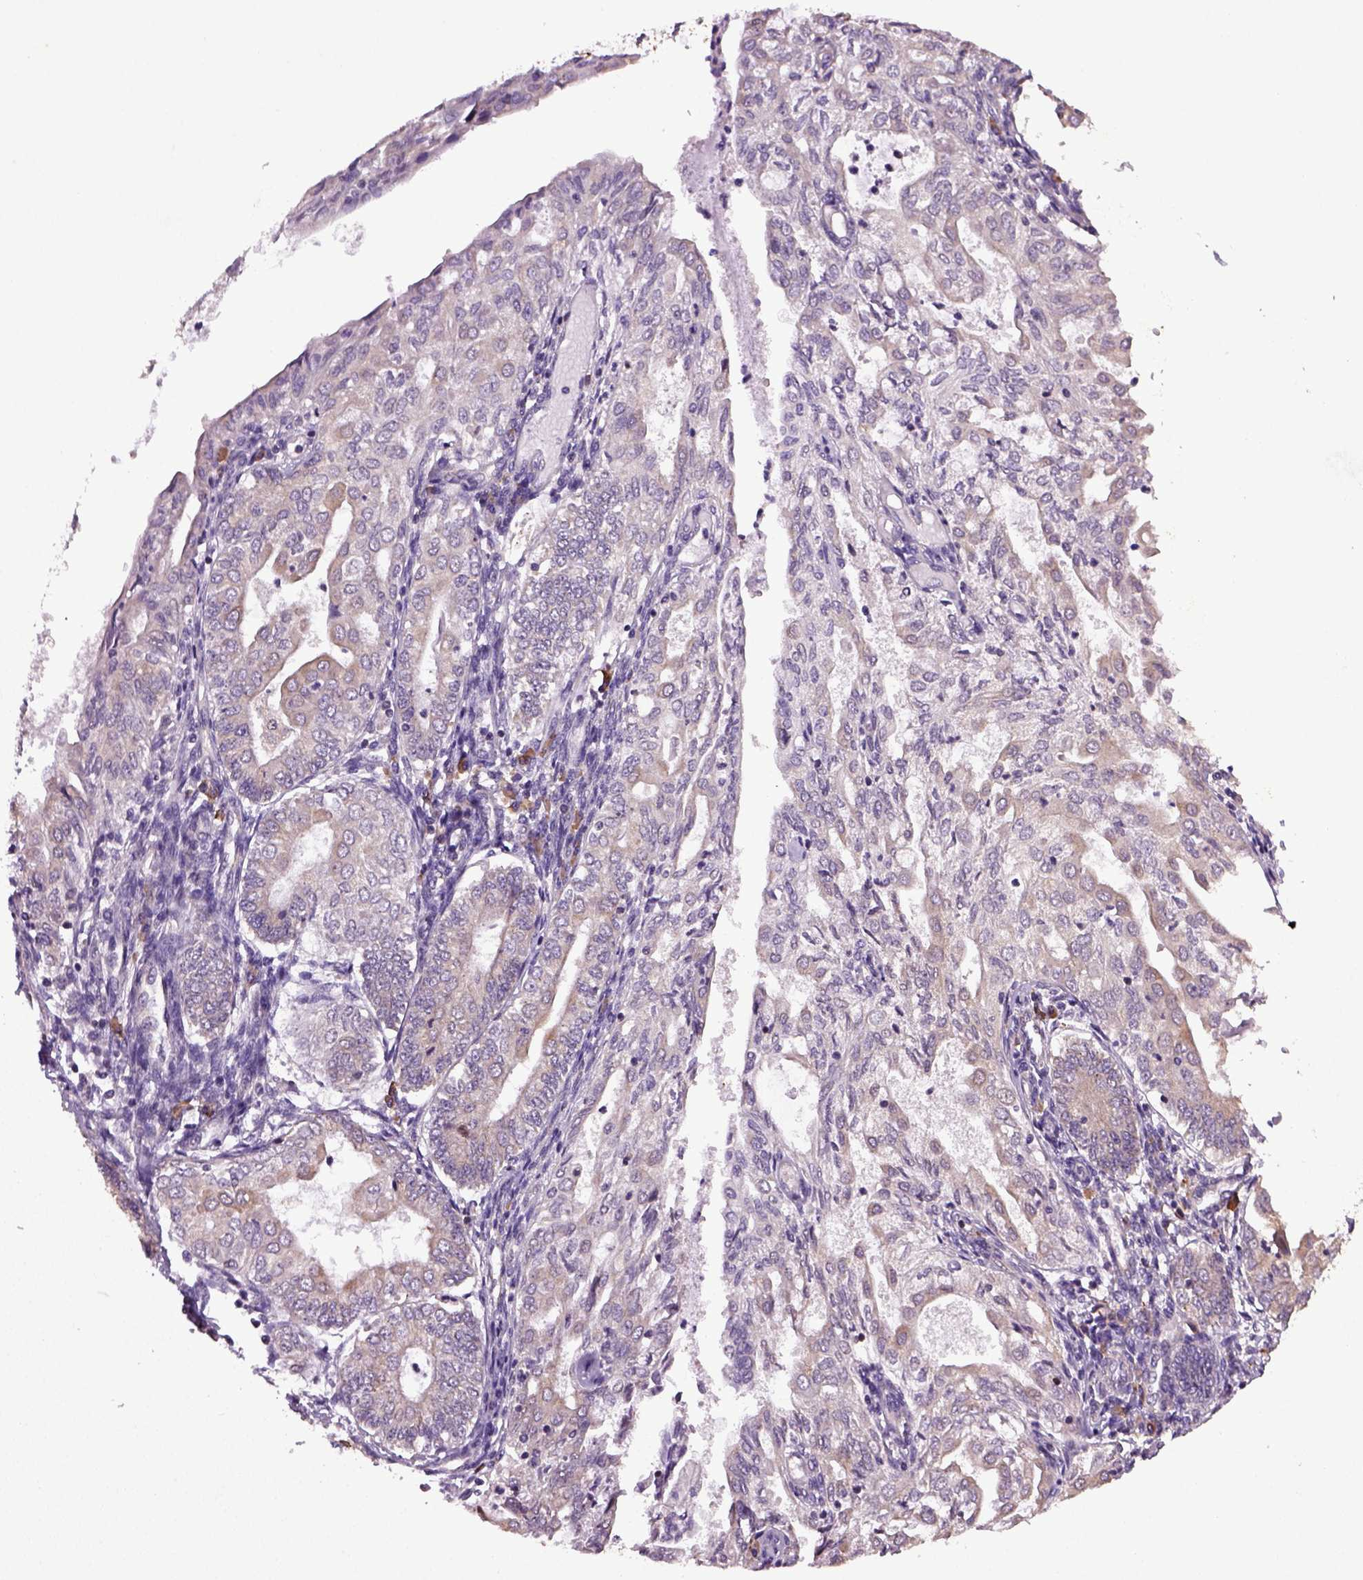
{"staining": {"intensity": "negative", "quantity": "none", "location": "none"}, "tissue": "endometrial cancer", "cell_type": "Tumor cells", "image_type": "cancer", "snomed": [{"axis": "morphology", "description": "Adenocarcinoma, NOS"}, {"axis": "topography", "description": "Endometrium"}], "caption": "DAB (3,3'-diaminobenzidine) immunohistochemical staining of adenocarcinoma (endometrial) reveals no significant expression in tumor cells.", "gene": "TPRG1", "patient": {"sex": "female", "age": 68}}